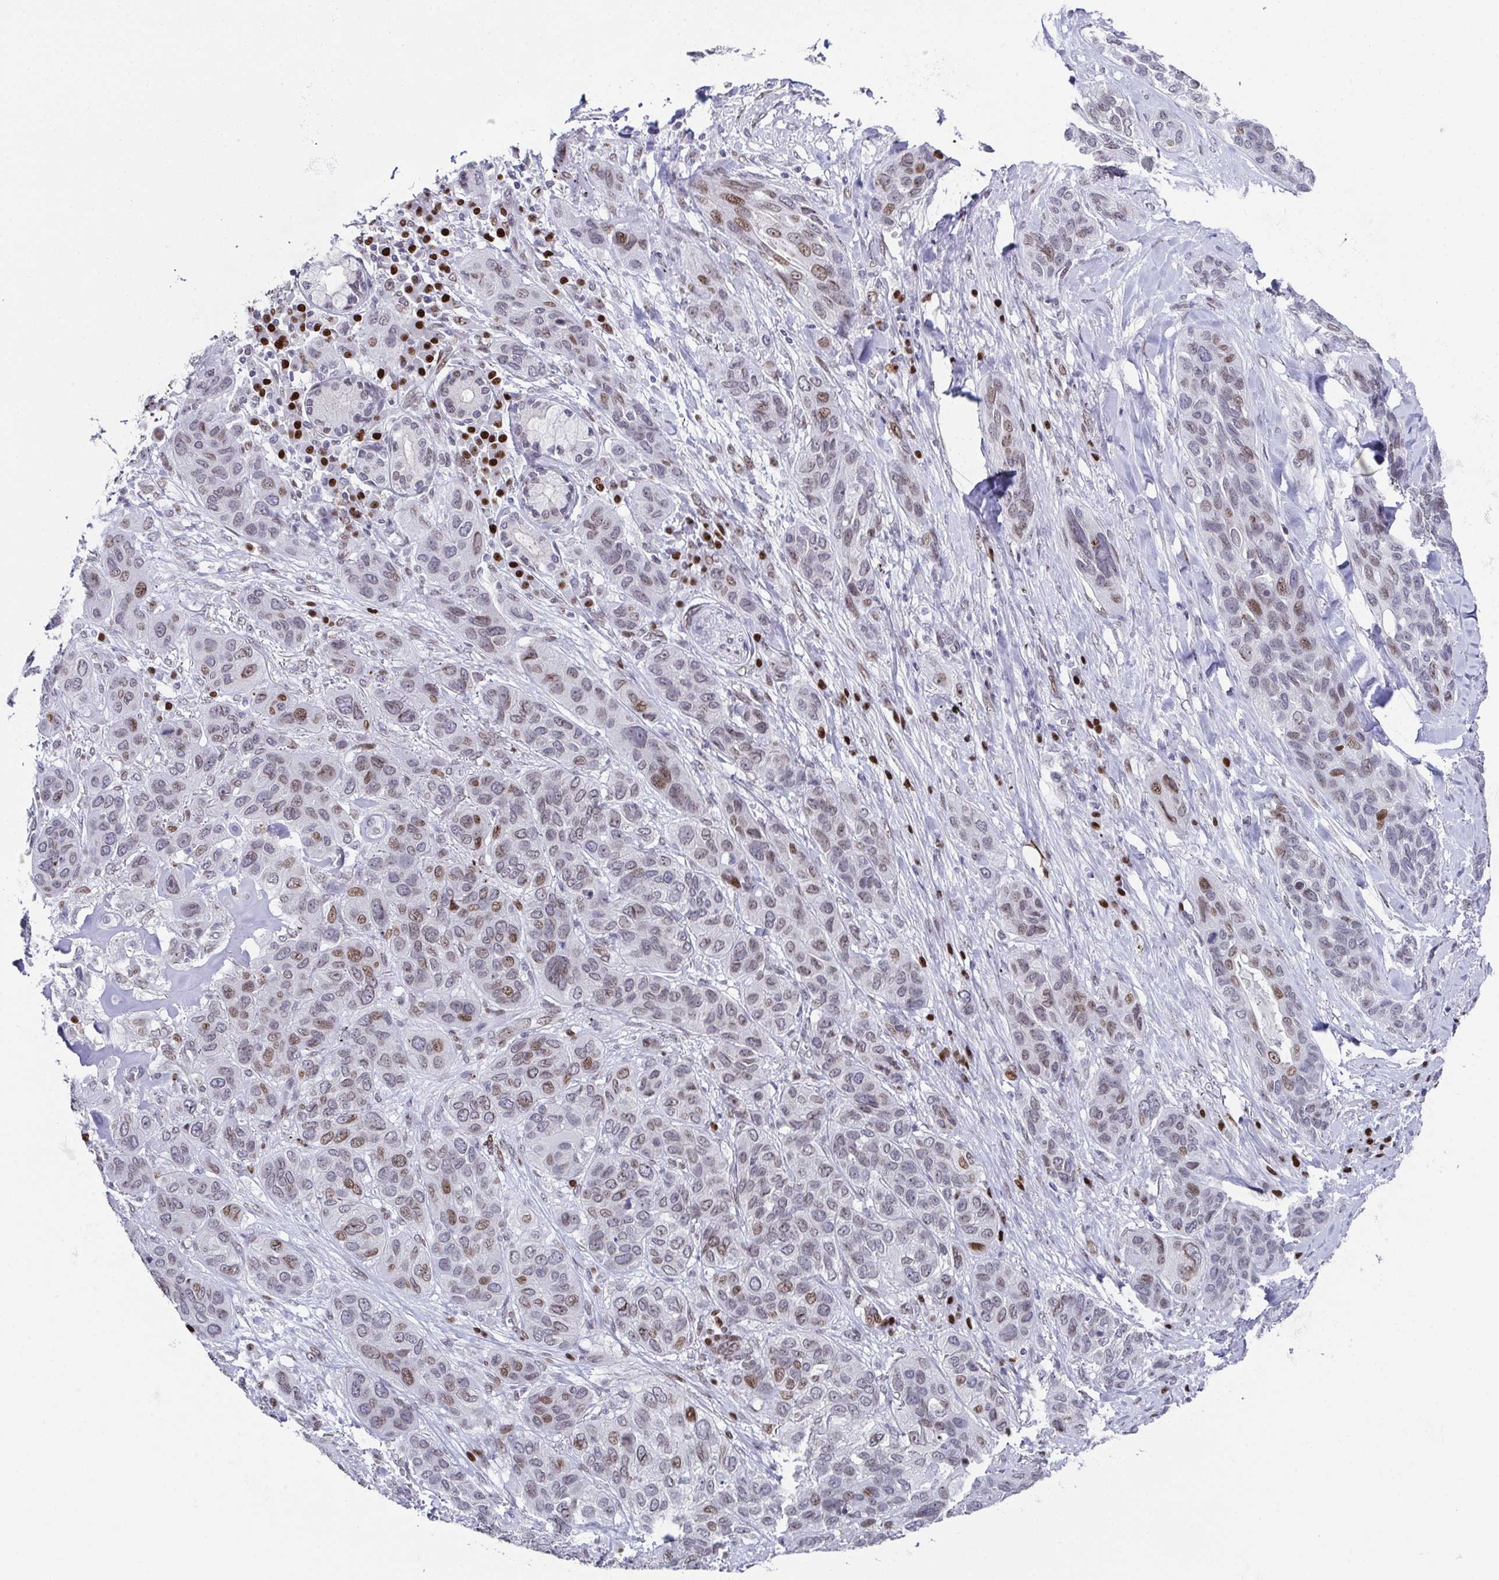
{"staining": {"intensity": "moderate", "quantity": "<25%", "location": "nuclear"}, "tissue": "lung cancer", "cell_type": "Tumor cells", "image_type": "cancer", "snomed": [{"axis": "morphology", "description": "Squamous cell carcinoma, NOS"}, {"axis": "topography", "description": "Lung"}], "caption": "Protein staining of lung squamous cell carcinoma tissue exhibits moderate nuclear staining in about <25% of tumor cells. (brown staining indicates protein expression, while blue staining denotes nuclei).", "gene": "RB1", "patient": {"sex": "female", "age": 70}}